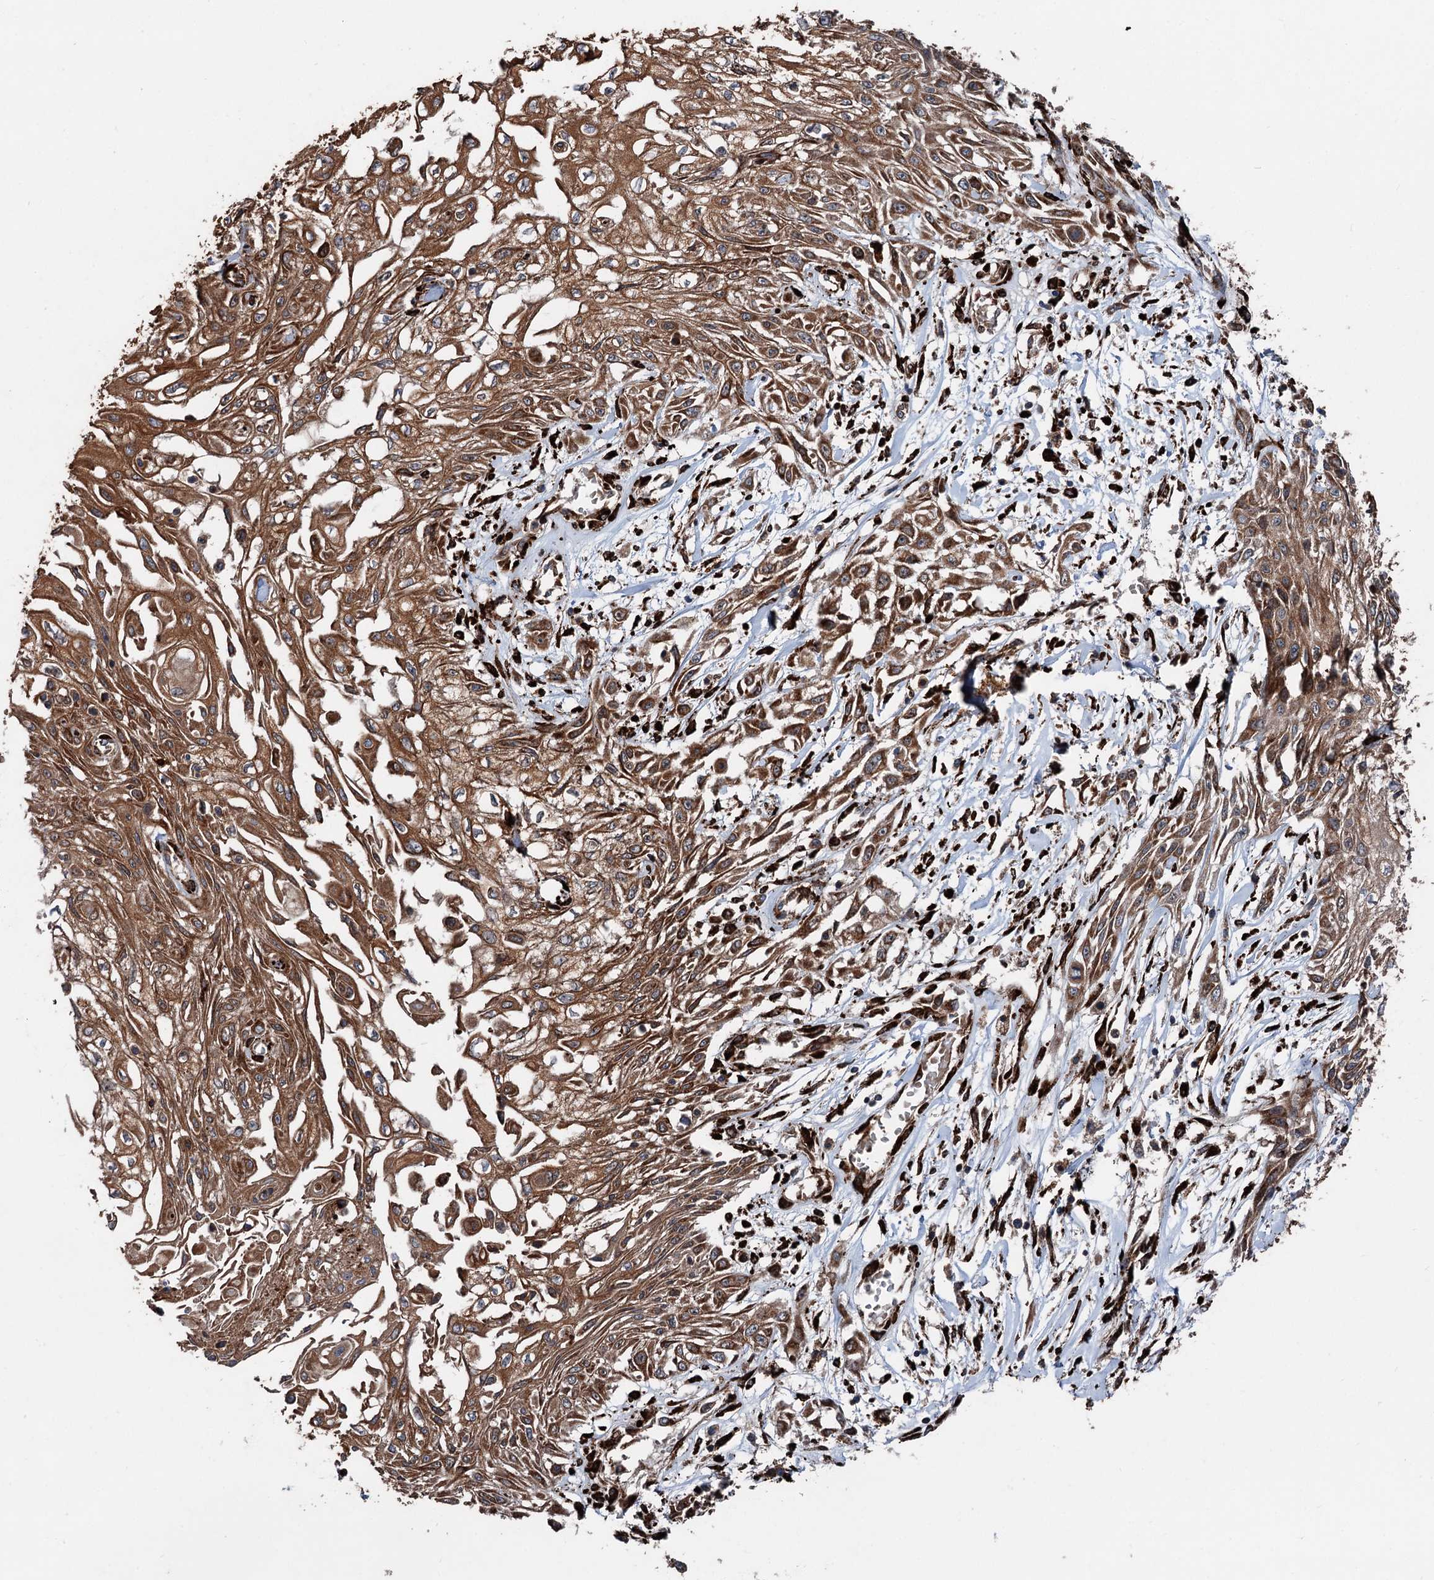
{"staining": {"intensity": "strong", "quantity": ">75%", "location": "cytoplasmic/membranous,nuclear"}, "tissue": "skin cancer", "cell_type": "Tumor cells", "image_type": "cancer", "snomed": [{"axis": "morphology", "description": "Squamous cell carcinoma, NOS"}, {"axis": "morphology", "description": "Squamous cell carcinoma, metastatic, NOS"}, {"axis": "topography", "description": "Skin"}, {"axis": "topography", "description": "Lymph node"}], "caption": "Immunohistochemistry (IHC) (DAB) staining of skin cancer (metastatic squamous cell carcinoma) displays strong cytoplasmic/membranous and nuclear protein positivity in approximately >75% of tumor cells. (Brightfield microscopy of DAB IHC at high magnification).", "gene": "DDIAS", "patient": {"sex": "male", "age": 75}}